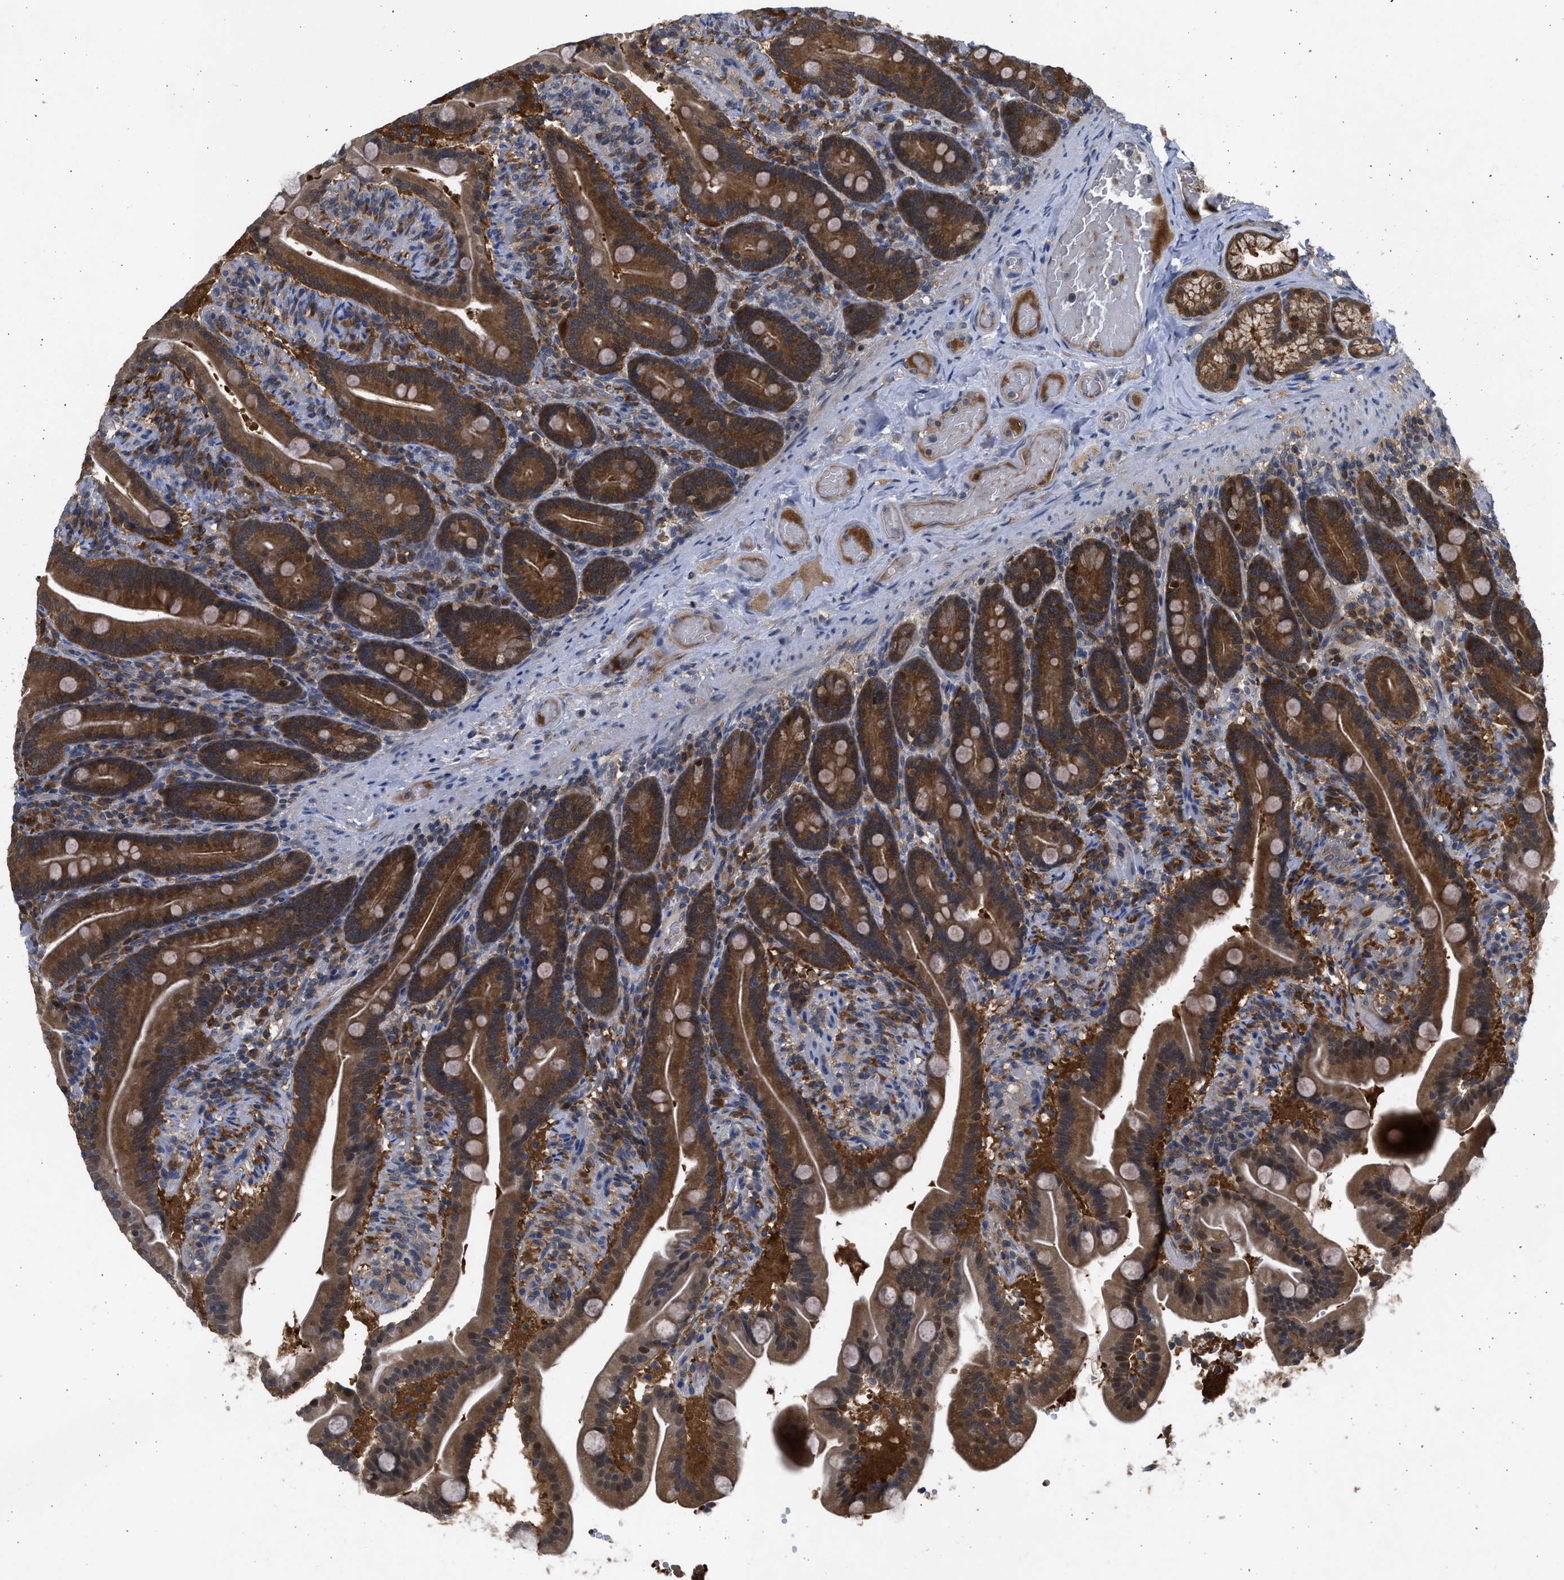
{"staining": {"intensity": "strong", "quantity": ">75%", "location": "cytoplasmic/membranous"}, "tissue": "duodenum", "cell_type": "Glandular cells", "image_type": "normal", "snomed": [{"axis": "morphology", "description": "Normal tissue, NOS"}, {"axis": "topography", "description": "Duodenum"}], "caption": "DAB (3,3'-diaminobenzidine) immunohistochemical staining of normal human duodenum displays strong cytoplasmic/membranous protein staining in approximately >75% of glandular cells.", "gene": "MAPK7", "patient": {"sex": "male", "age": 54}}